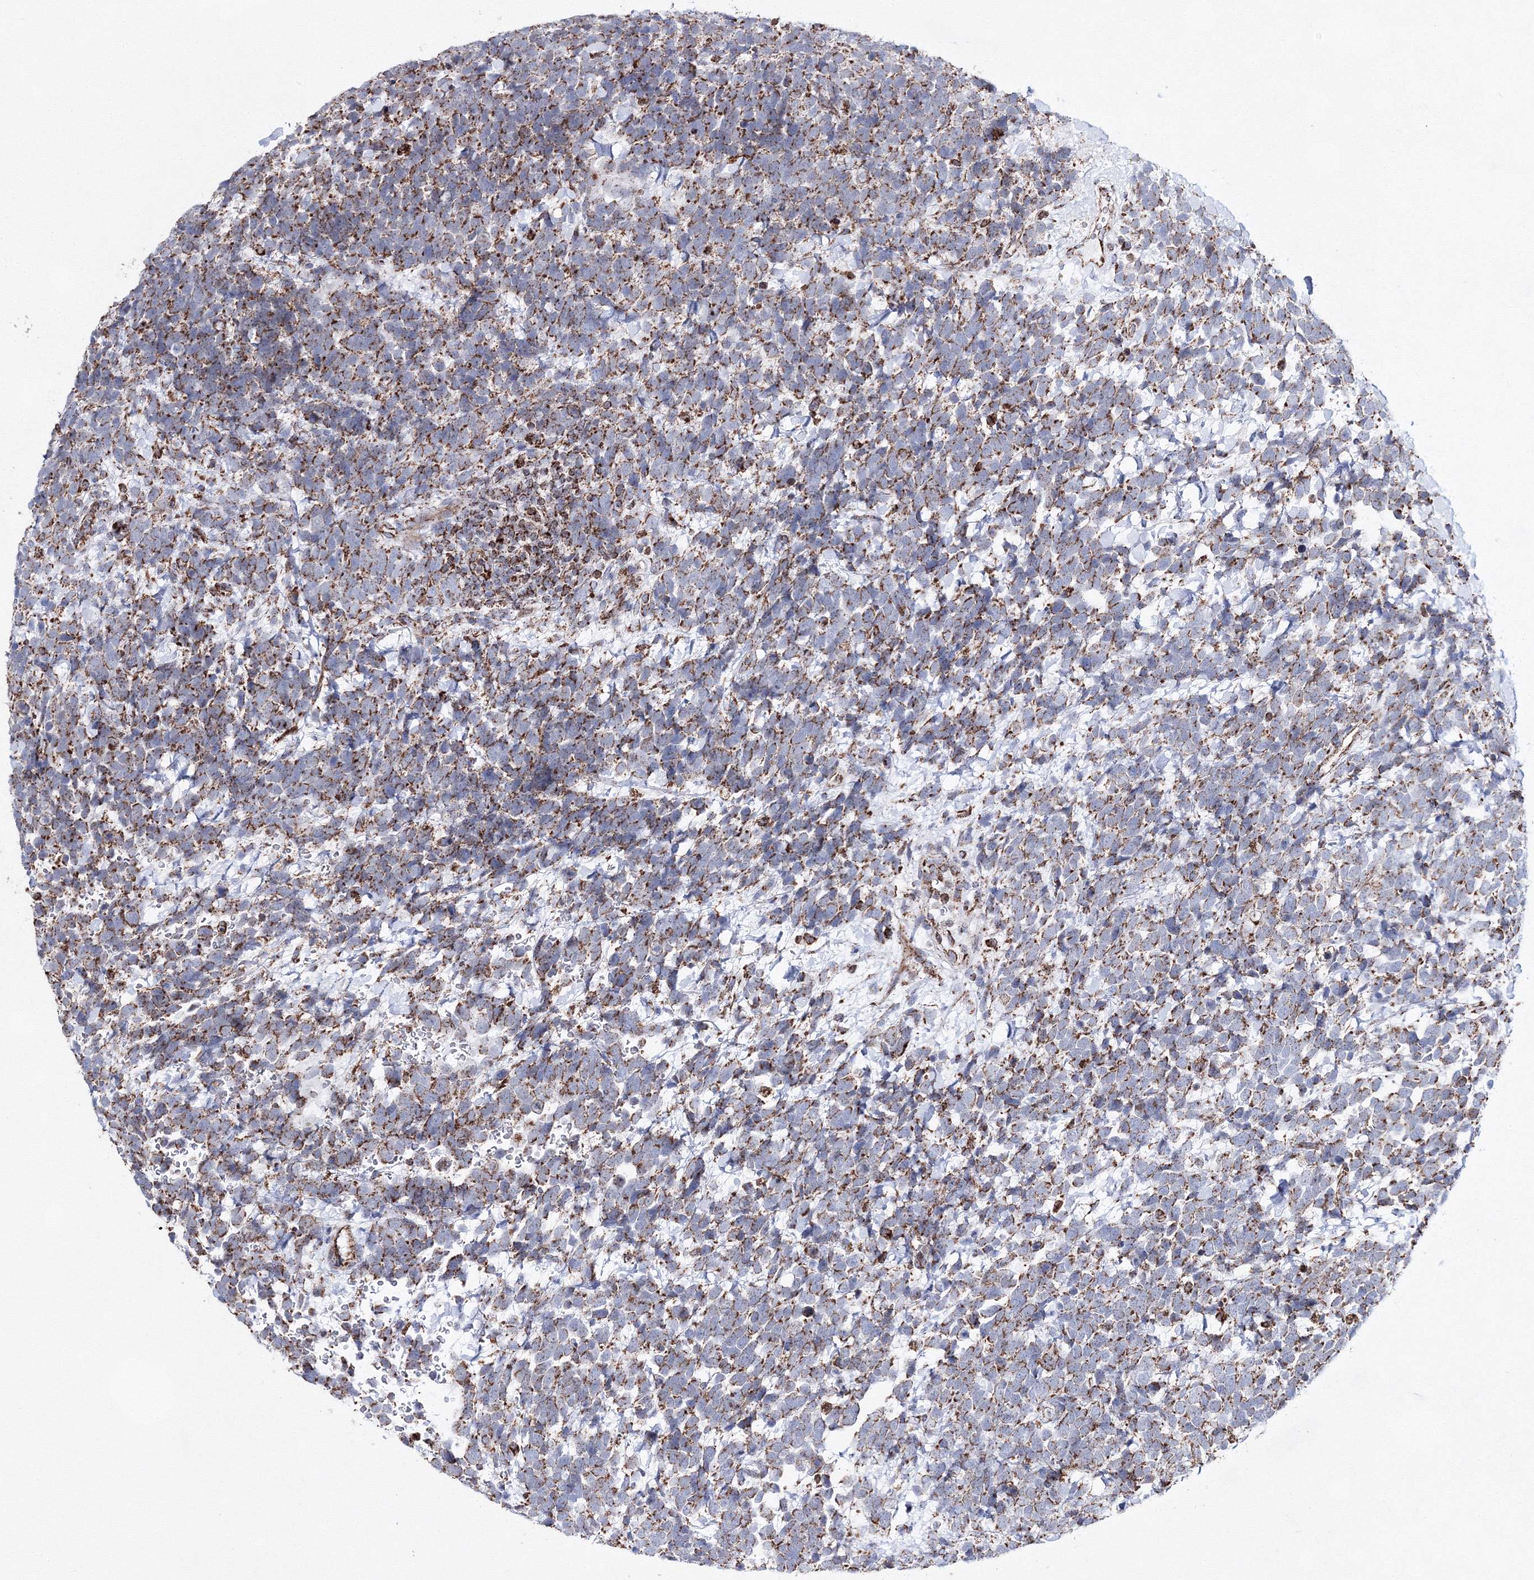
{"staining": {"intensity": "moderate", "quantity": ">75%", "location": "cytoplasmic/membranous"}, "tissue": "urothelial cancer", "cell_type": "Tumor cells", "image_type": "cancer", "snomed": [{"axis": "morphology", "description": "Urothelial carcinoma, High grade"}, {"axis": "topography", "description": "Urinary bladder"}], "caption": "Urothelial cancer tissue exhibits moderate cytoplasmic/membranous expression in about >75% of tumor cells, visualized by immunohistochemistry.", "gene": "HADHB", "patient": {"sex": "female", "age": 82}}